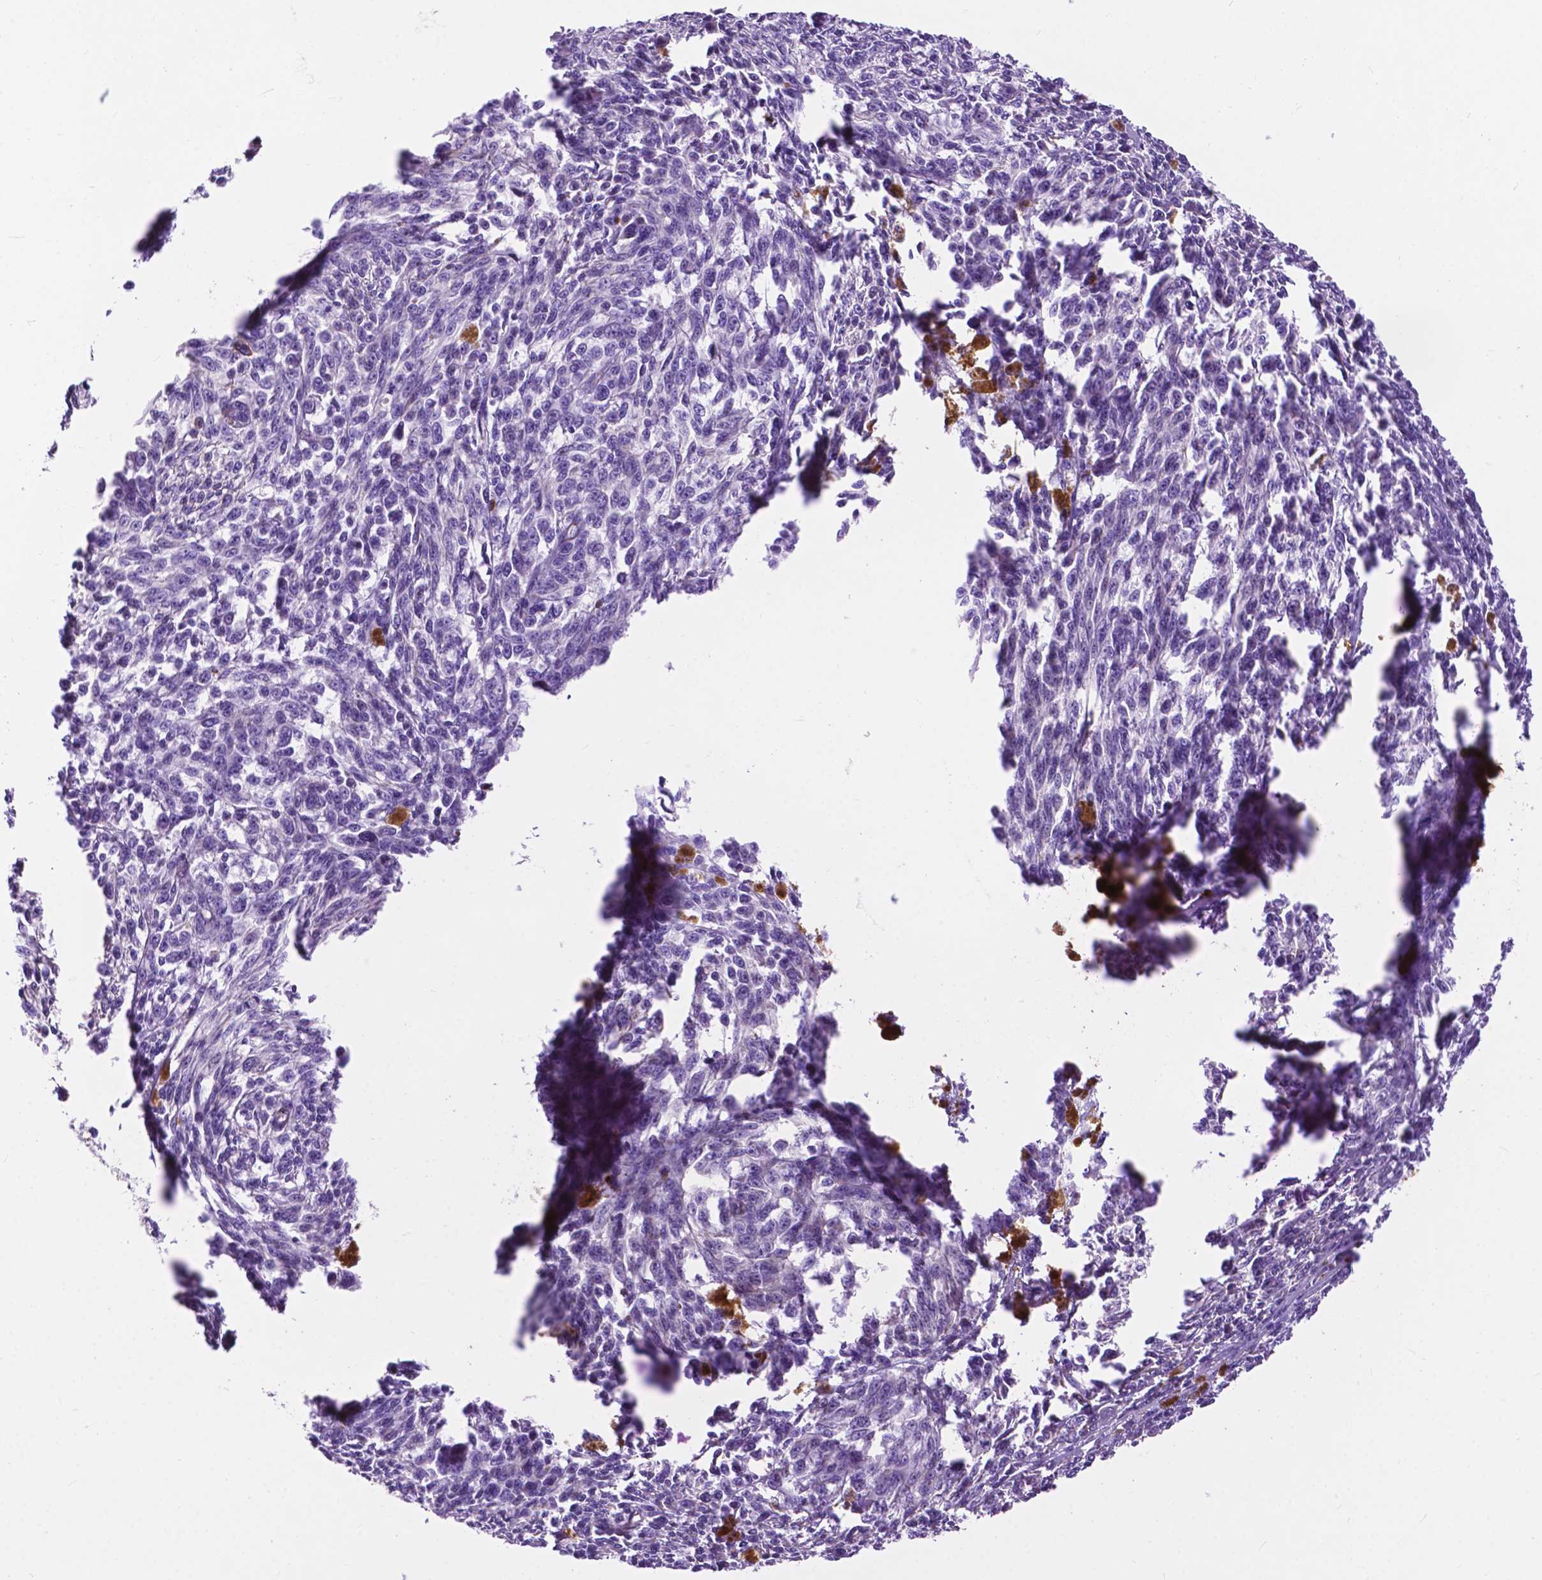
{"staining": {"intensity": "negative", "quantity": "none", "location": "none"}, "tissue": "melanoma", "cell_type": "Tumor cells", "image_type": "cancer", "snomed": [{"axis": "morphology", "description": "Malignant melanoma, NOS"}, {"axis": "topography", "description": "Skin"}], "caption": "Histopathology image shows no protein staining in tumor cells of melanoma tissue.", "gene": "PCDHA12", "patient": {"sex": "female", "age": 34}}